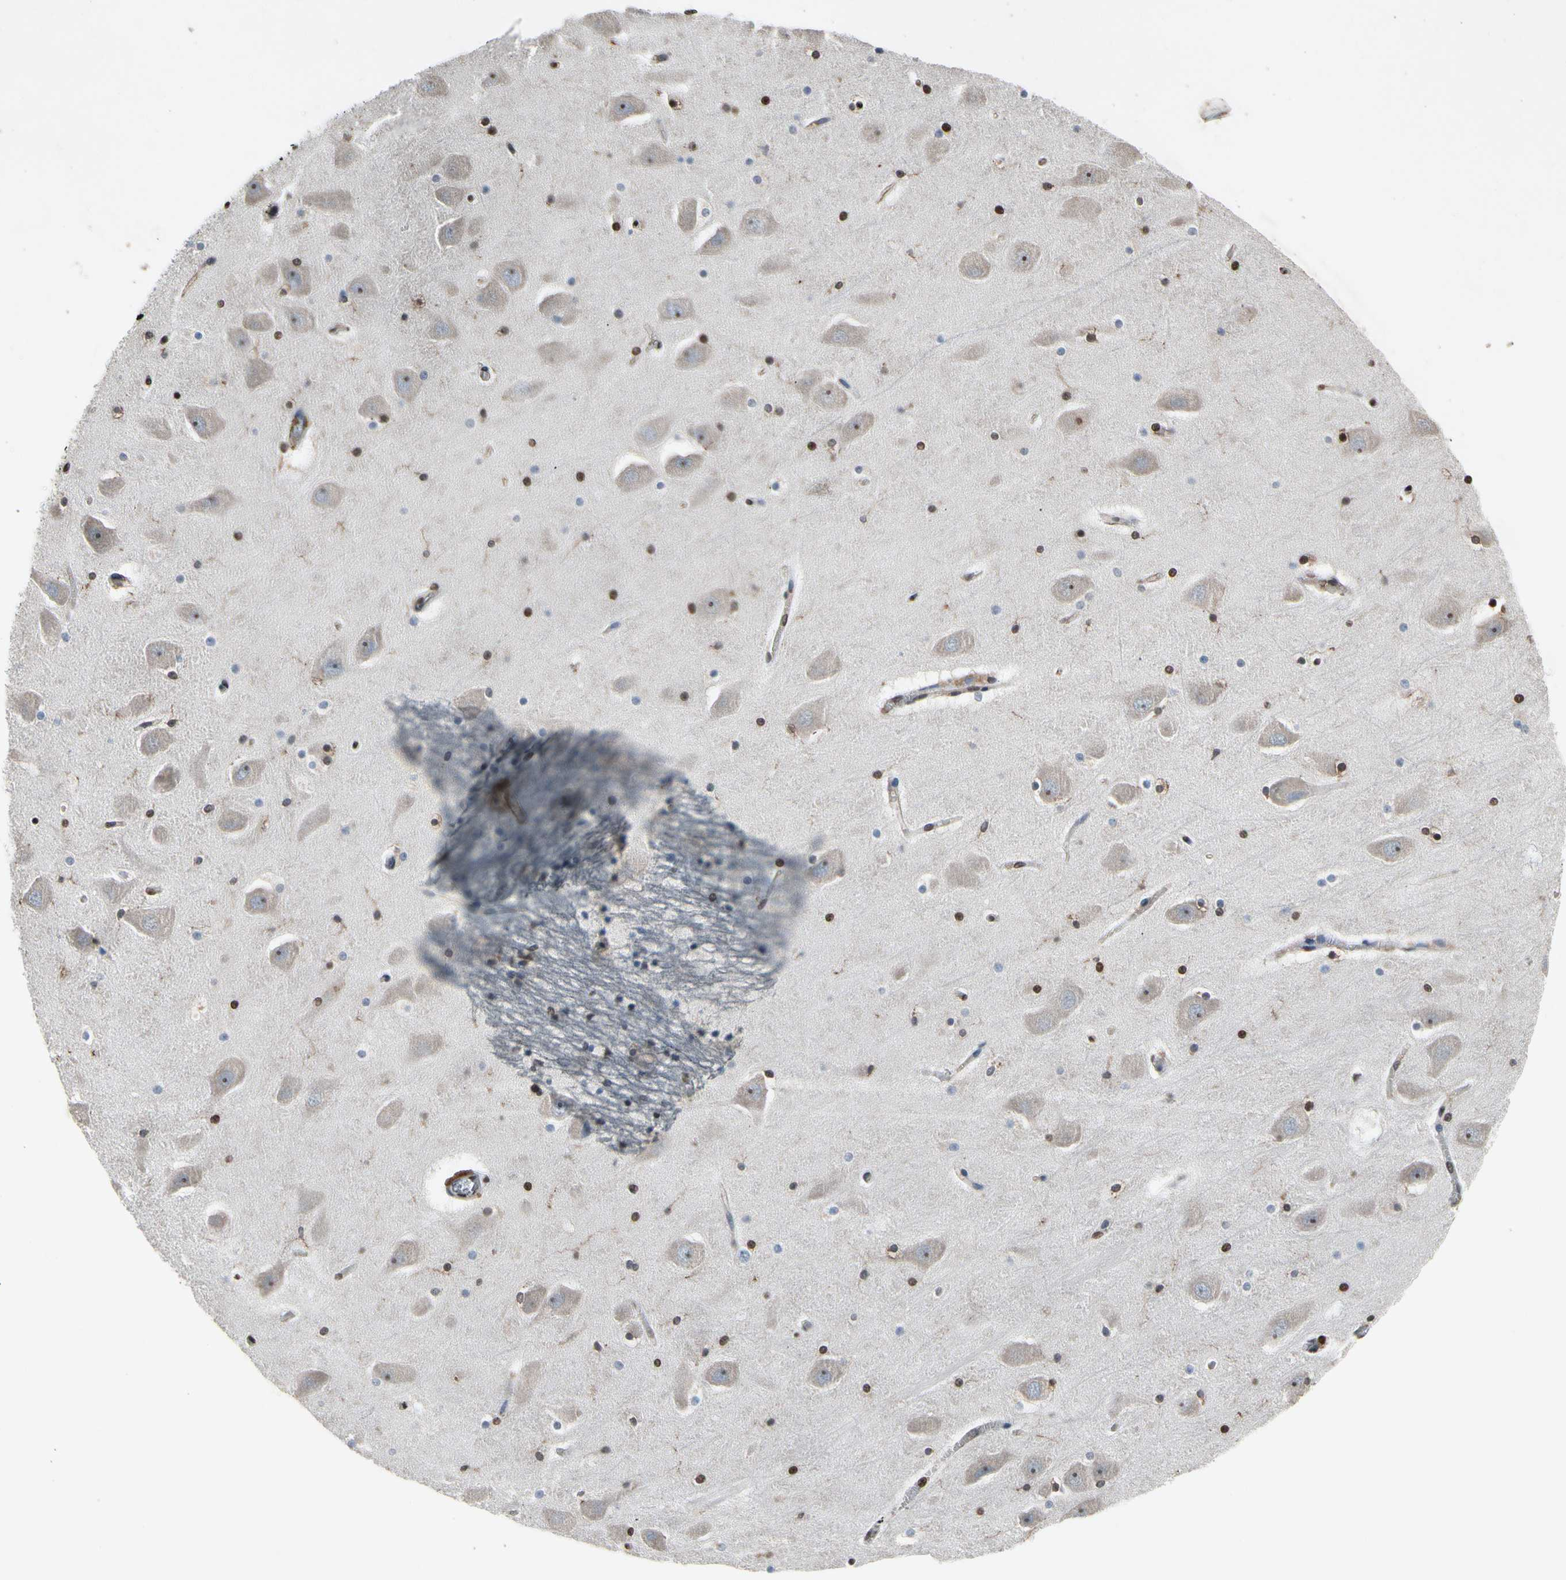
{"staining": {"intensity": "strong", "quantity": ">75%", "location": "nuclear"}, "tissue": "hippocampus", "cell_type": "Glial cells", "image_type": "normal", "snomed": [{"axis": "morphology", "description": "Normal tissue, NOS"}, {"axis": "topography", "description": "Hippocampus"}], "caption": "This is an image of immunohistochemistry (IHC) staining of unremarkable hippocampus, which shows strong positivity in the nuclear of glial cells.", "gene": "HIPK2", "patient": {"sex": "male", "age": 45}}